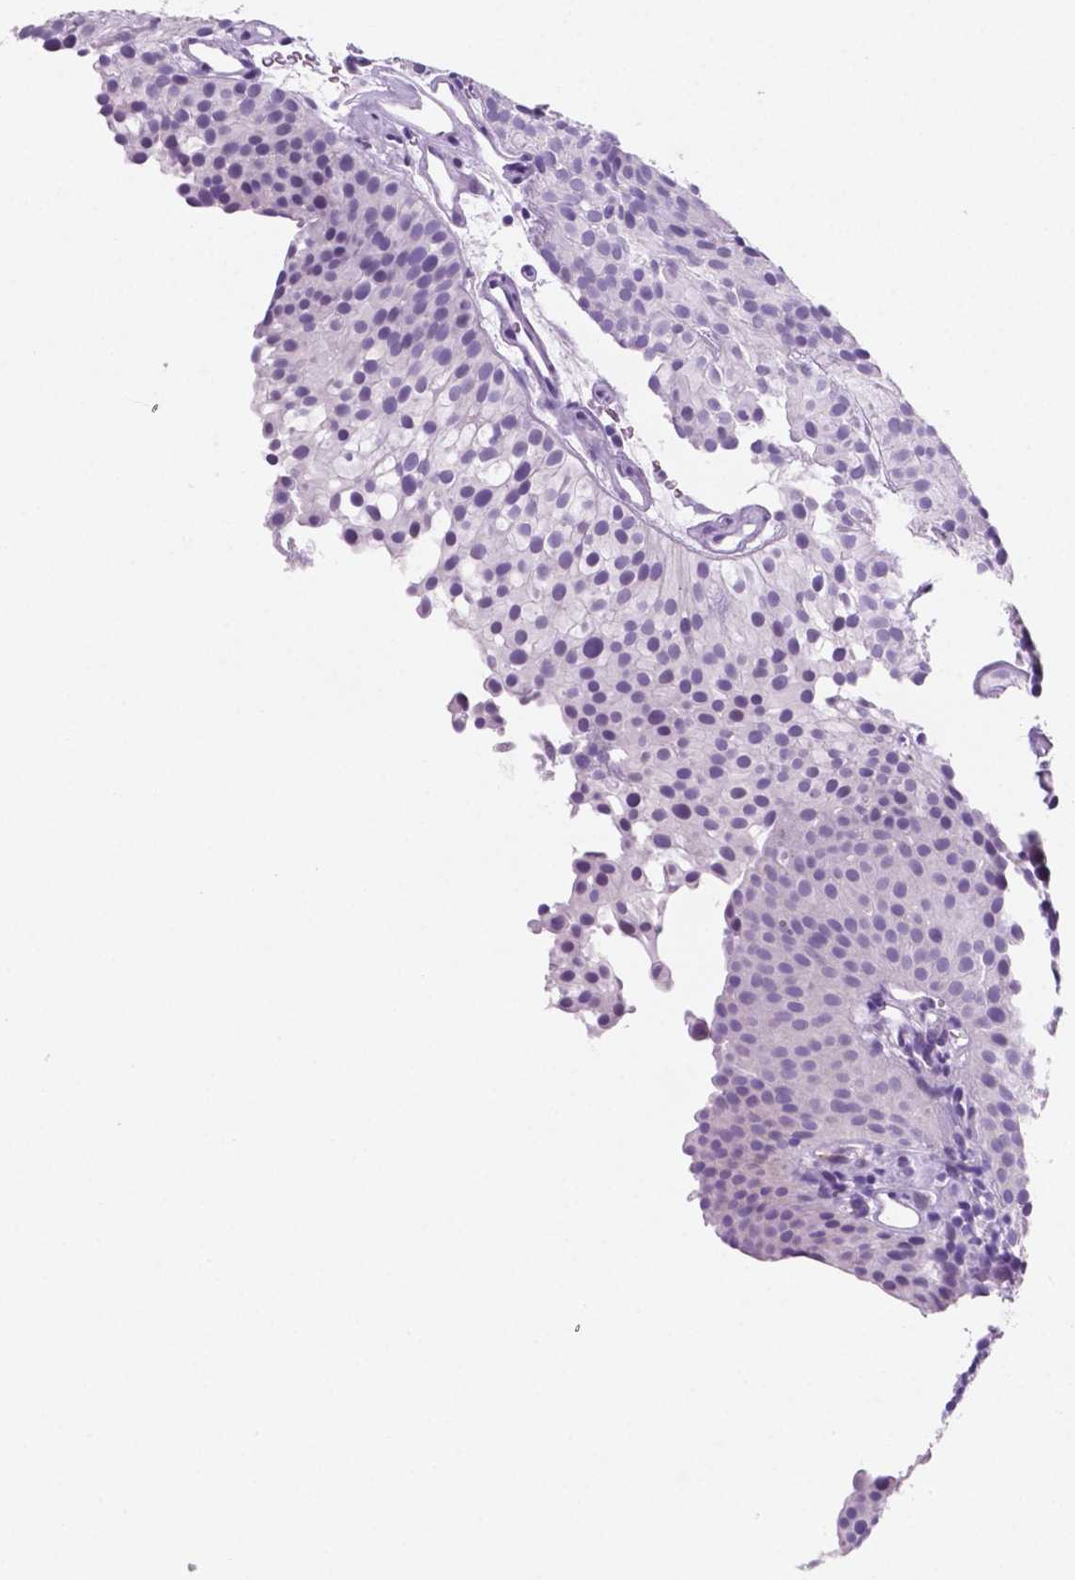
{"staining": {"intensity": "negative", "quantity": "none", "location": "none"}, "tissue": "urothelial cancer", "cell_type": "Tumor cells", "image_type": "cancer", "snomed": [{"axis": "morphology", "description": "Urothelial carcinoma, Low grade"}, {"axis": "topography", "description": "Urinary bladder"}], "caption": "A photomicrograph of urothelial carcinoma (low-grade) stained for a protein exhibits no brown staining in tumor cells.", "gene": "EBLN2", "patient": {"sex": "female", "age": 87}}